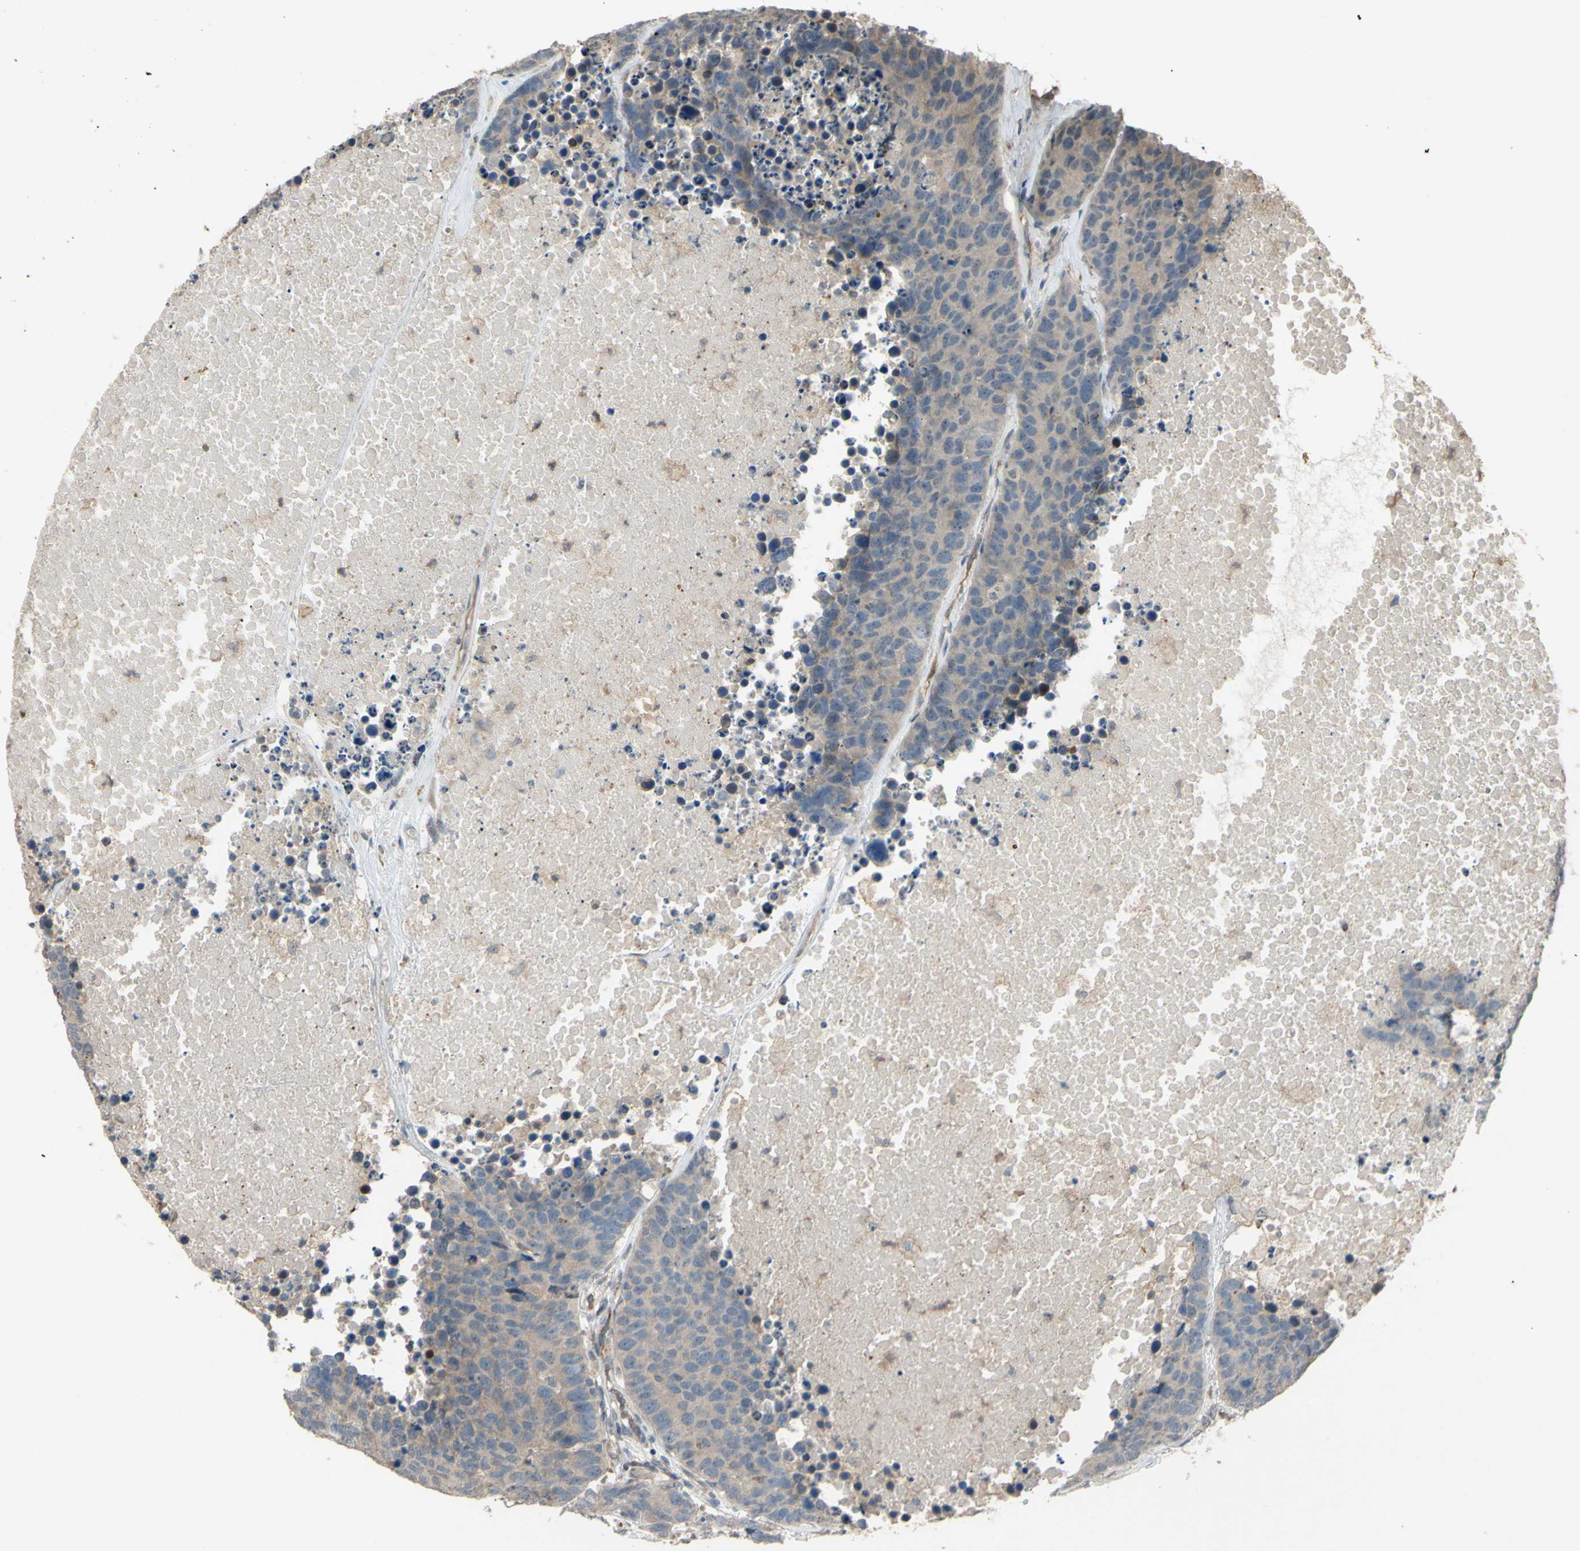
{"staining": {"intensity": "weak", "quantity": ">75%", "location": "cytoplasmic/membranous"}, "tissue": "carcinoid", "cell_type": "Tumor cells", "image_type": "cancer", "snomed": [{"axis": "morphology", "description": "Carcinoid, malignant, NOS"}, {"axis": "topography", "description": "Lung"}], "caption": "The photomicrograph displays staining of malignant carcinoid, revealing weak cytoplasmic/membranous protein expression (brown color) within tumor cells.", "gene": "SHROOM4", "patient": {"sex": "male", "age": 60}}